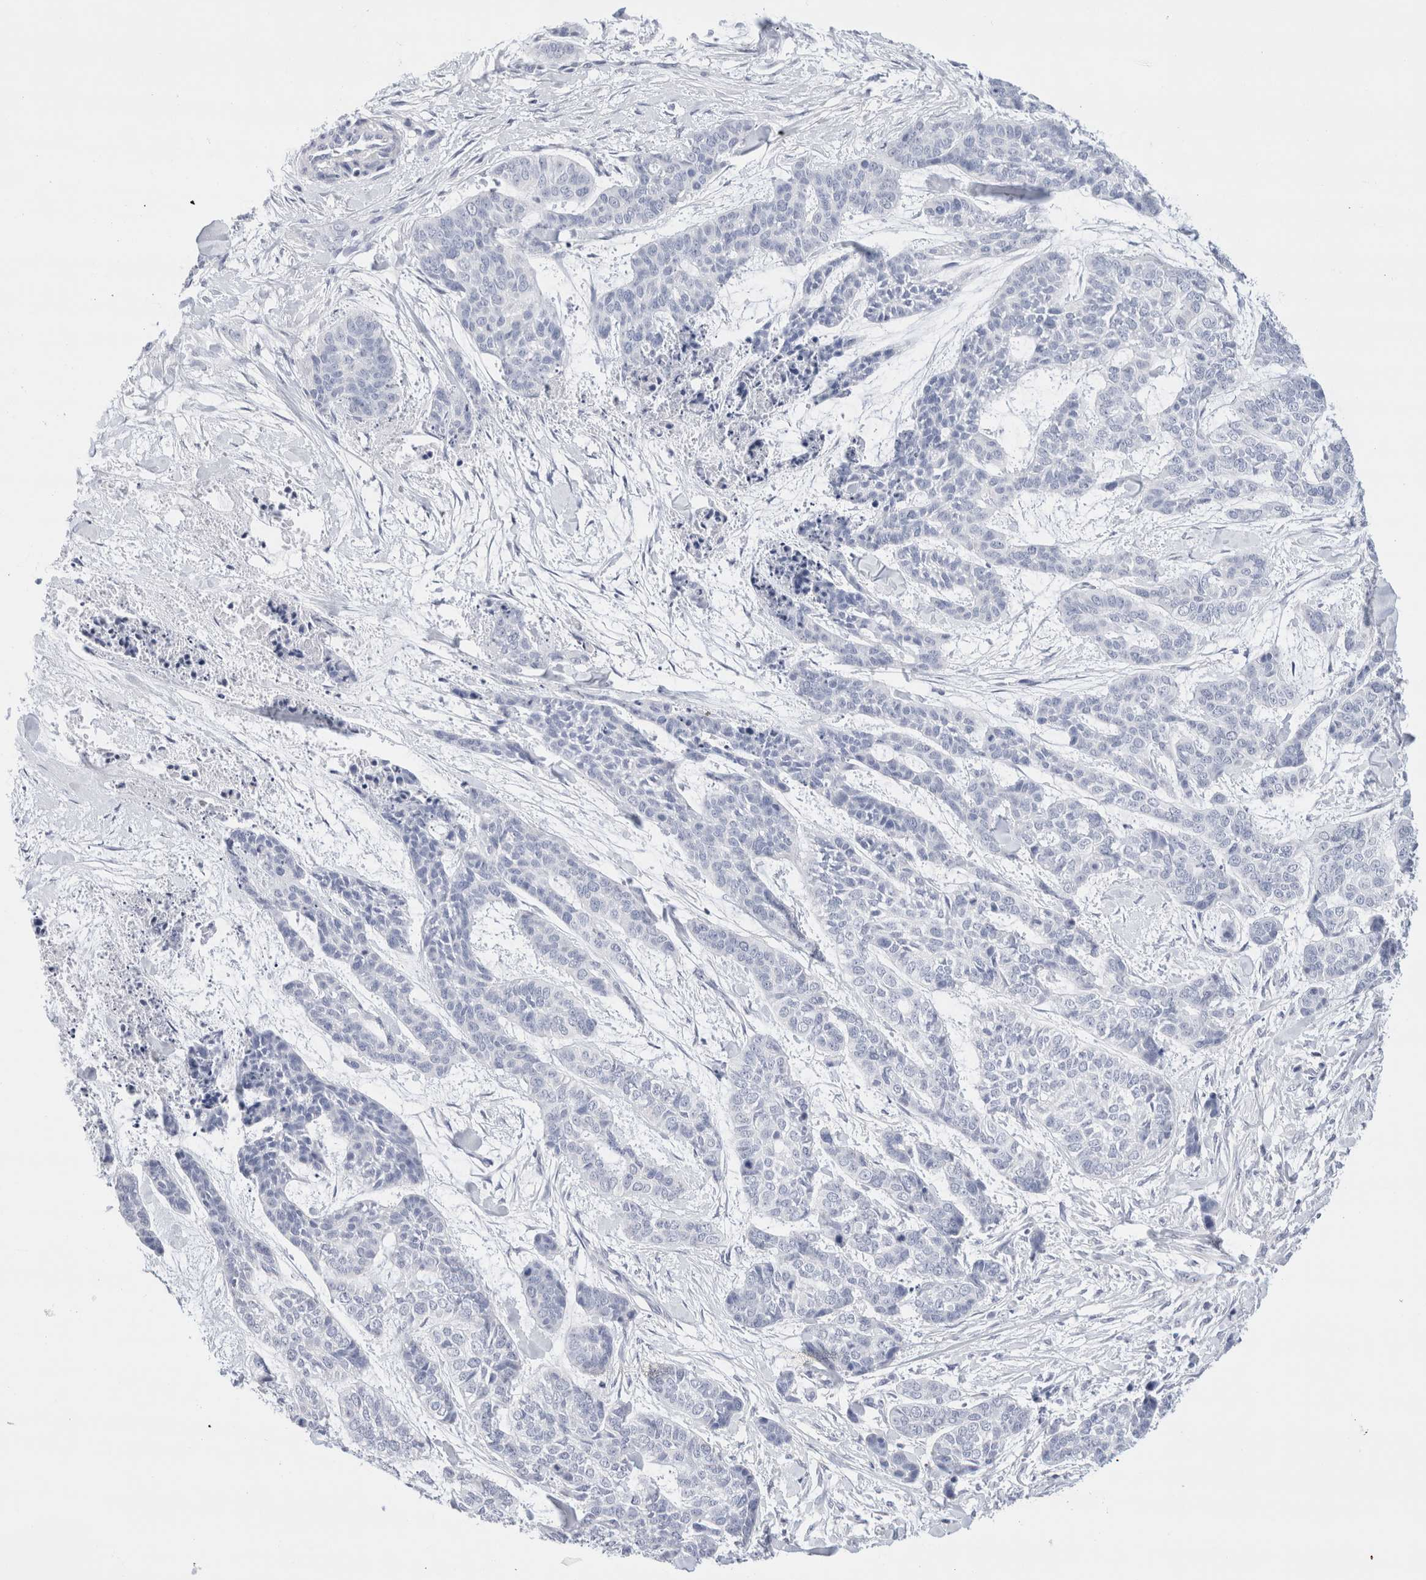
{"staining": {"intensity": "negative", "quantity": "none", "location": "none"}, "tissue": "skin cancer", "cell_type": "Tumor cells", "image_type": "cancer", "snomed": [{"axis": "morphology", "description": "Basal cell carcinoma"}, {"axis": "topography", "description": "Skin"}], "caption": "IHC image of neoplastic tissue: human skin cancer (basal cell carcinoma) stained with DAB exhibits no significant protein expression in tumor cells.", "gene": "ECHDC2", "patient": {"sex": "female", "age": 64}}